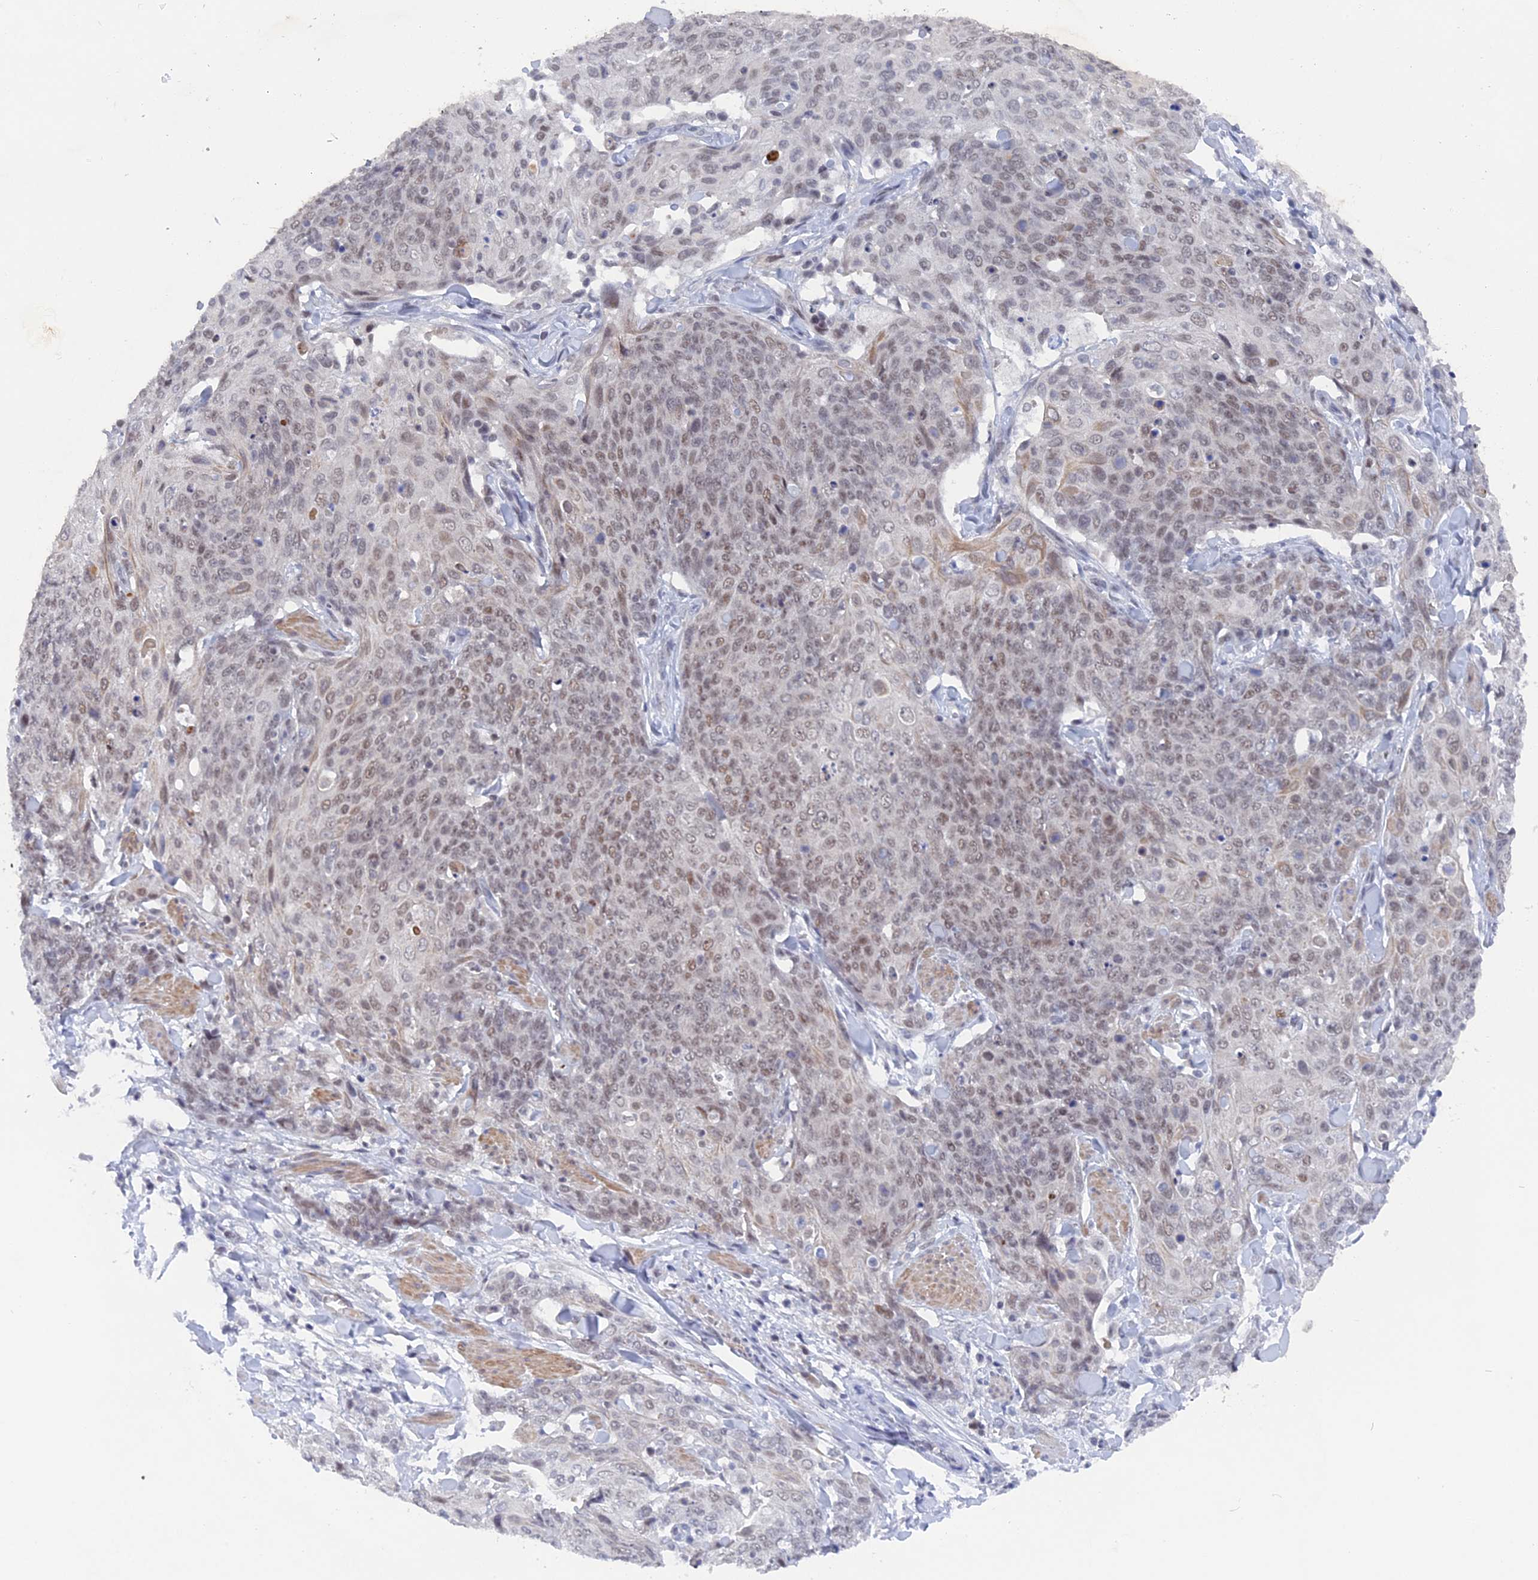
{"staining": {"intensity": "weak", "quantity": "25%-75%", "location": "nuclear"}, "tissue": "skin cancer", "cell_type": "Tumor cells", "image_type": "cancer", "snomed": [{"axis": "morphology", "description": "Squamous cell carcinoma, NOS"}, {"axis": "topography", "description": "Skin"}, {"axis": "topography", "description": "Vulva"}], "caption": "Human squamous cell carcinoma (skin) stained for a protein (brown) displays weak nuclear positive expression in about 25%-75% of tumor cells.", "gene": "BRD2", "patient": {"sex": "female", "age": 85}}